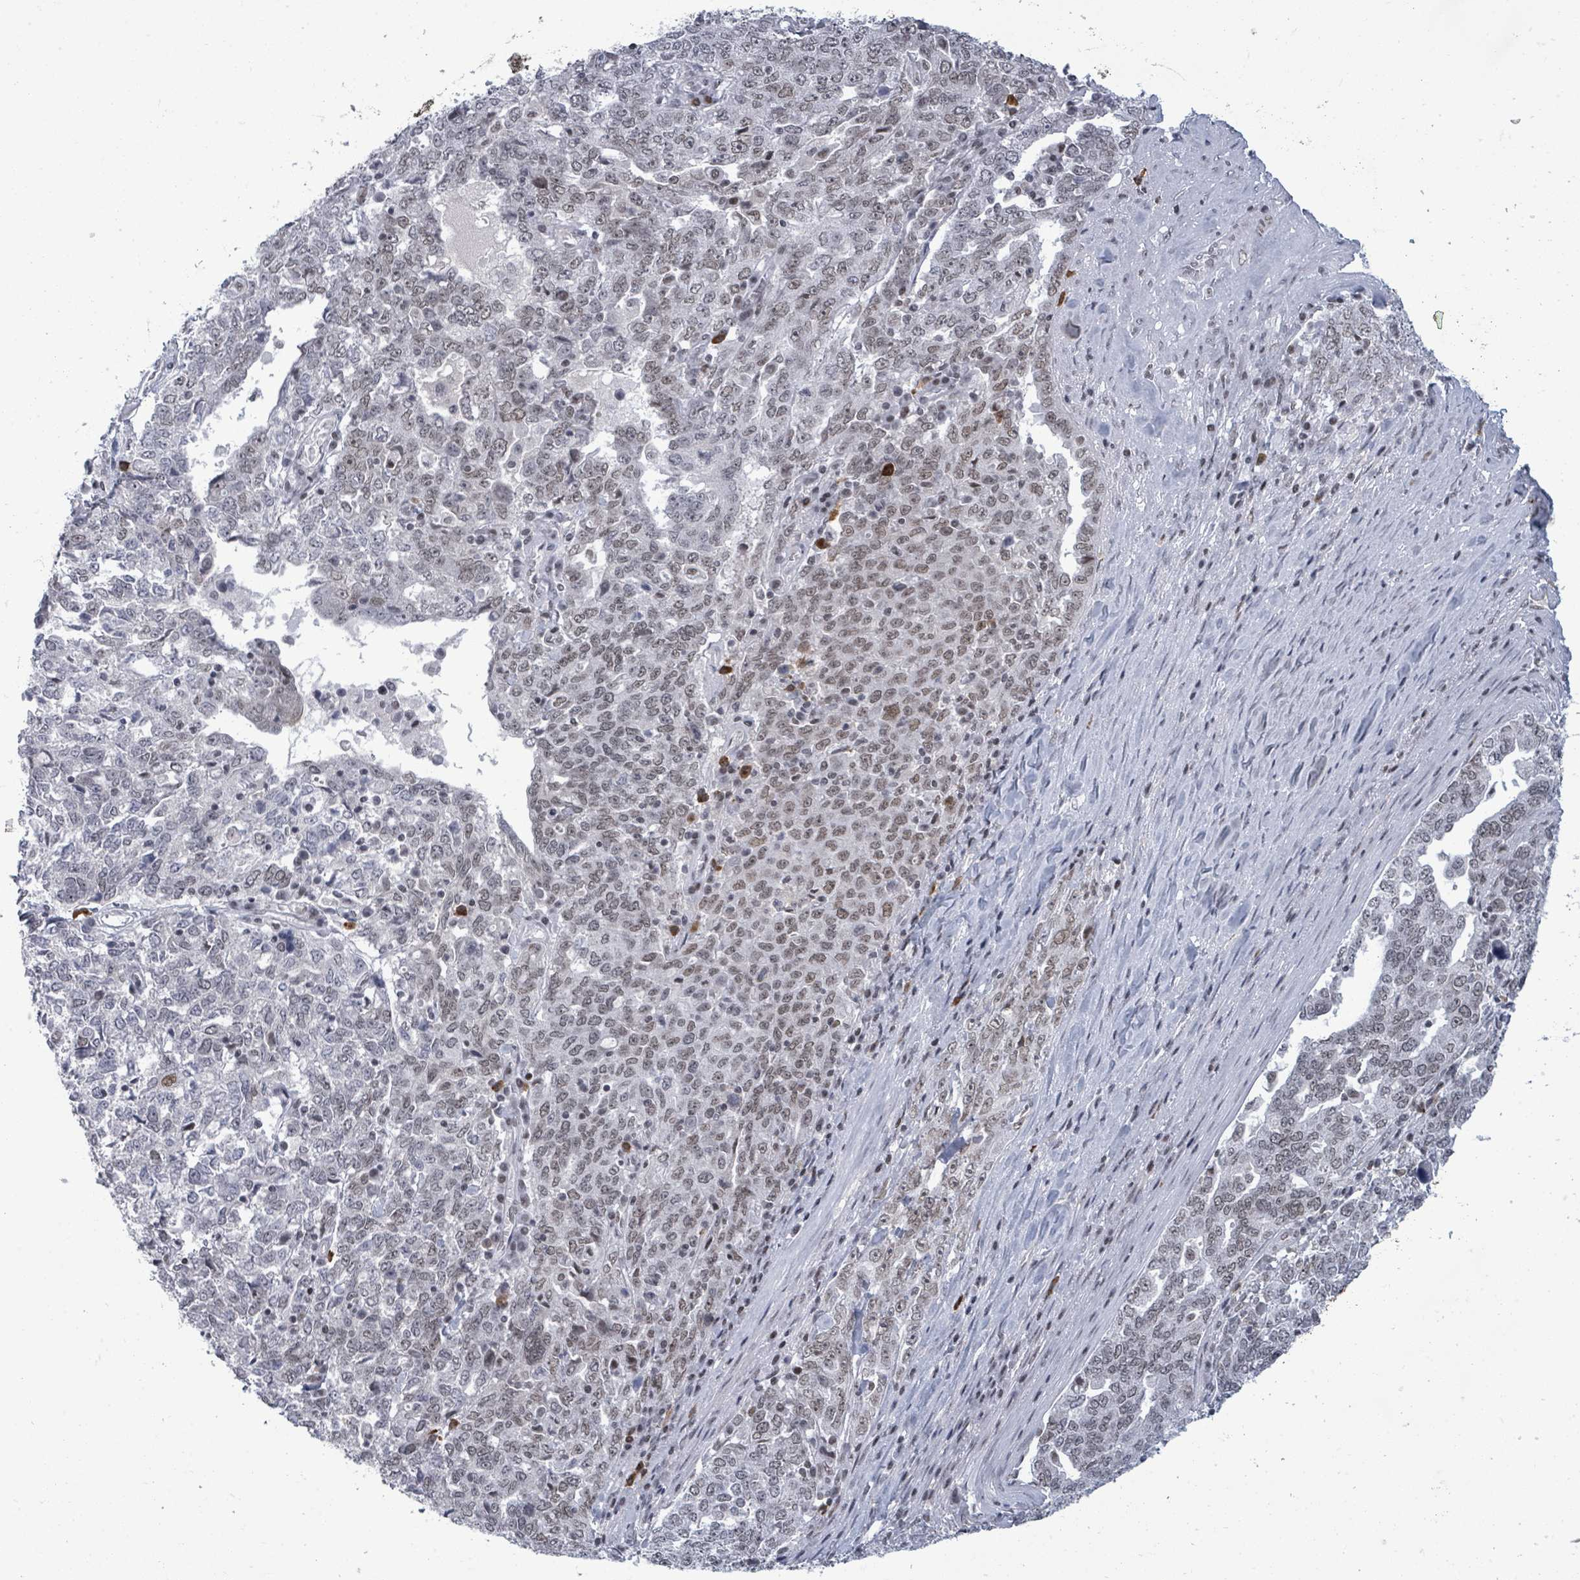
{"staining": {"intensity": "weak", "quantity": "25%-75%", "location": "nuclear"}, "tissue": "ovarian cancer", "cell_type": "Tumor cells", "image_type": "cancer", "snomed": [{"axis": "morphology", "description": "Carcinoma, endometroid"}, {"axis": "topography", "description": "Ovary"}], "caption": "An image of human ovarian cancer (endometroid carcinoma) stained for a protein shows weak nuclear brown staining in tumor cells.", "gene": "ERCC5", "patient": {"sex": "female", "age": 62}}